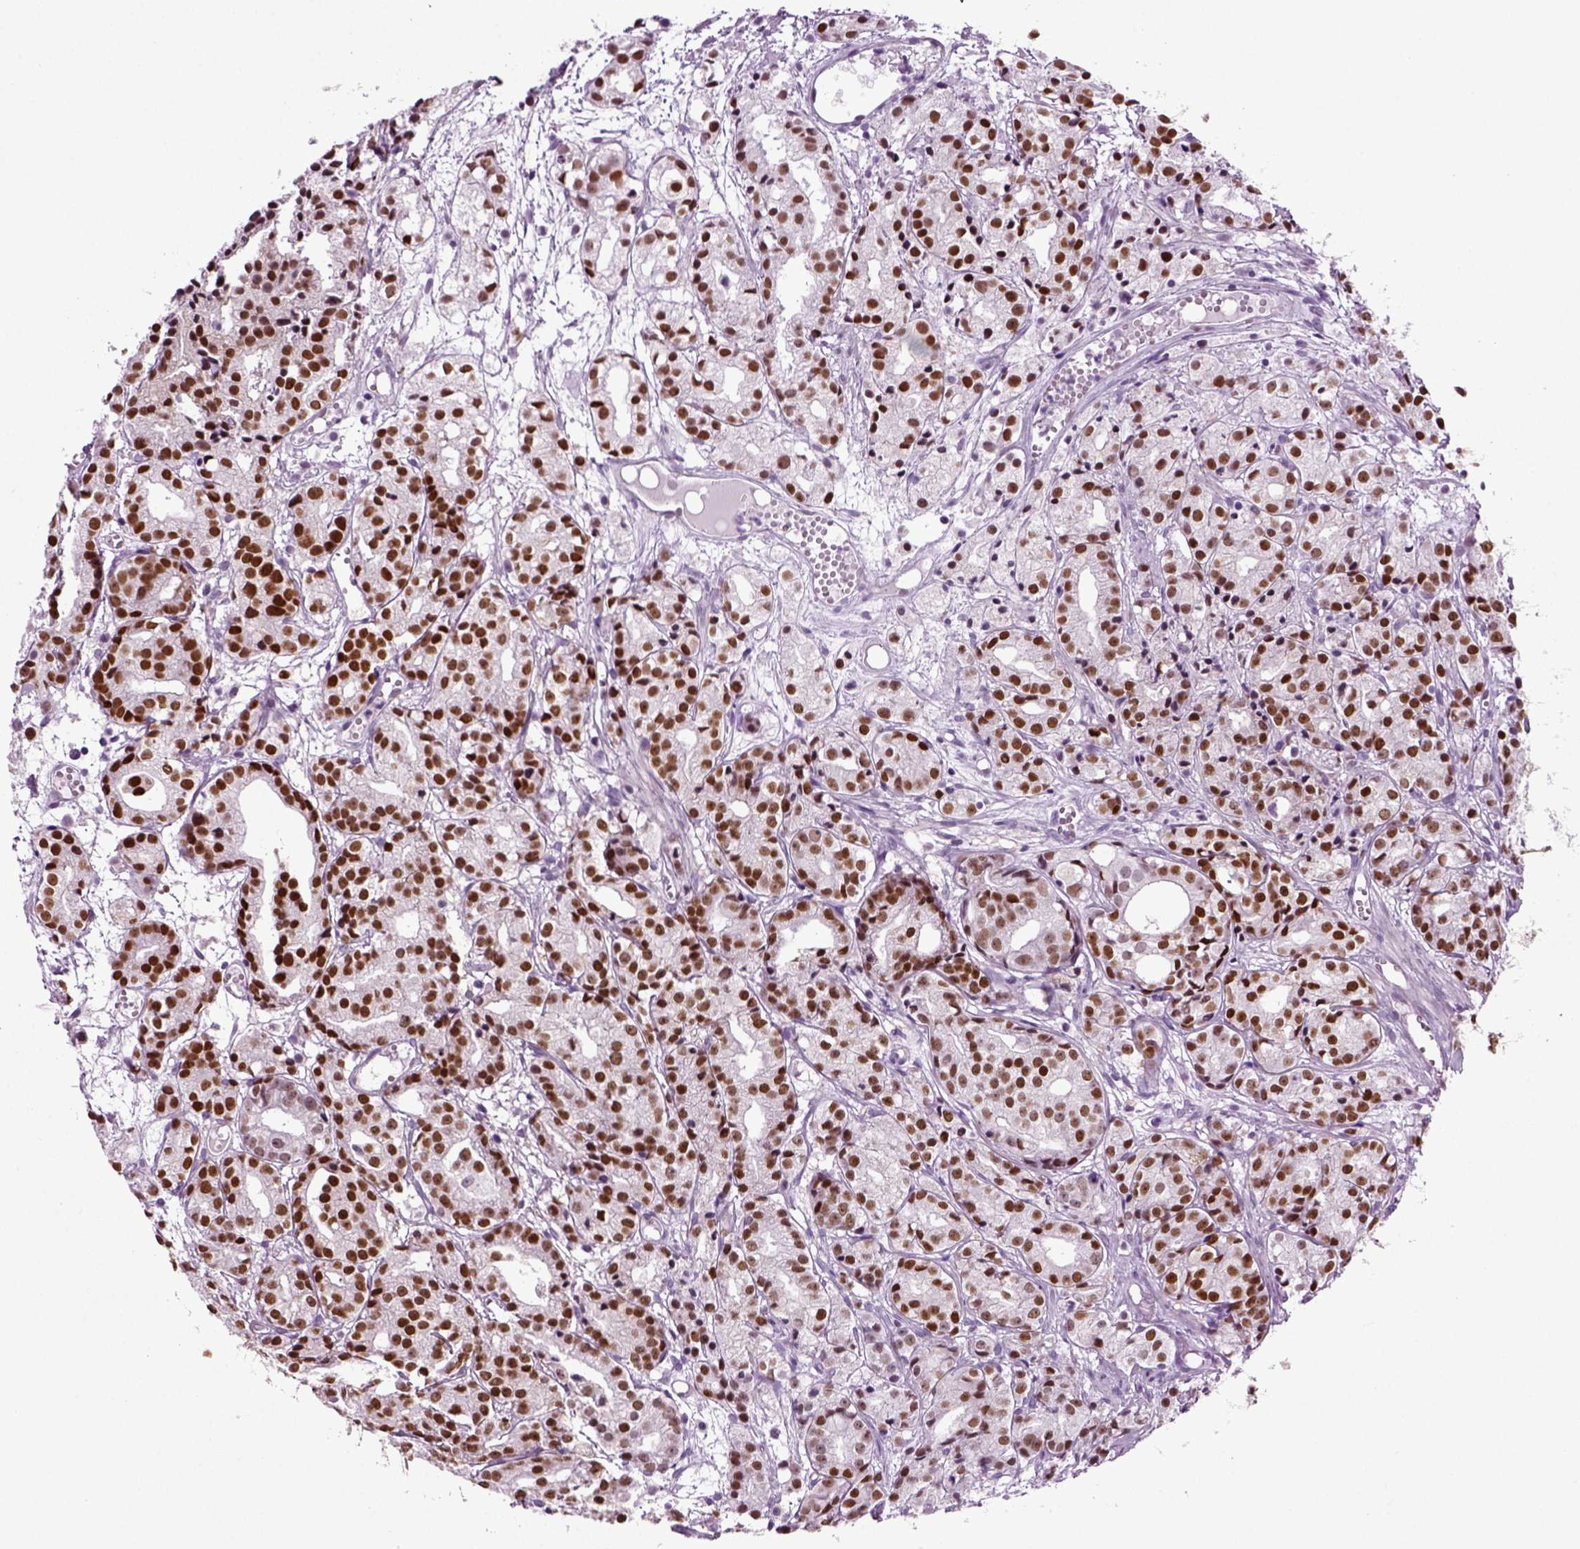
{"staining": {"intensity": "strong", "quantity": ">75%", "location": "nuclear"}, "tissue": "prostate cancer", "cell_type": "Tumor cells", "image_type": "cancer", "snomed": [{"axis": "morphology", "description": "Adenocarcinoma, Medium grade"}, {"axis": "topography", "description": "Prostate"}], "caption": "Approximately >75% of tumor cells in human prostate adenocarcinoma (medium-grade) display strong nuclear protein positivity as visualized by brown immunohistochemical staining.", "gene": "RFX3", "patient": {"sex": "male", "age": 74}}